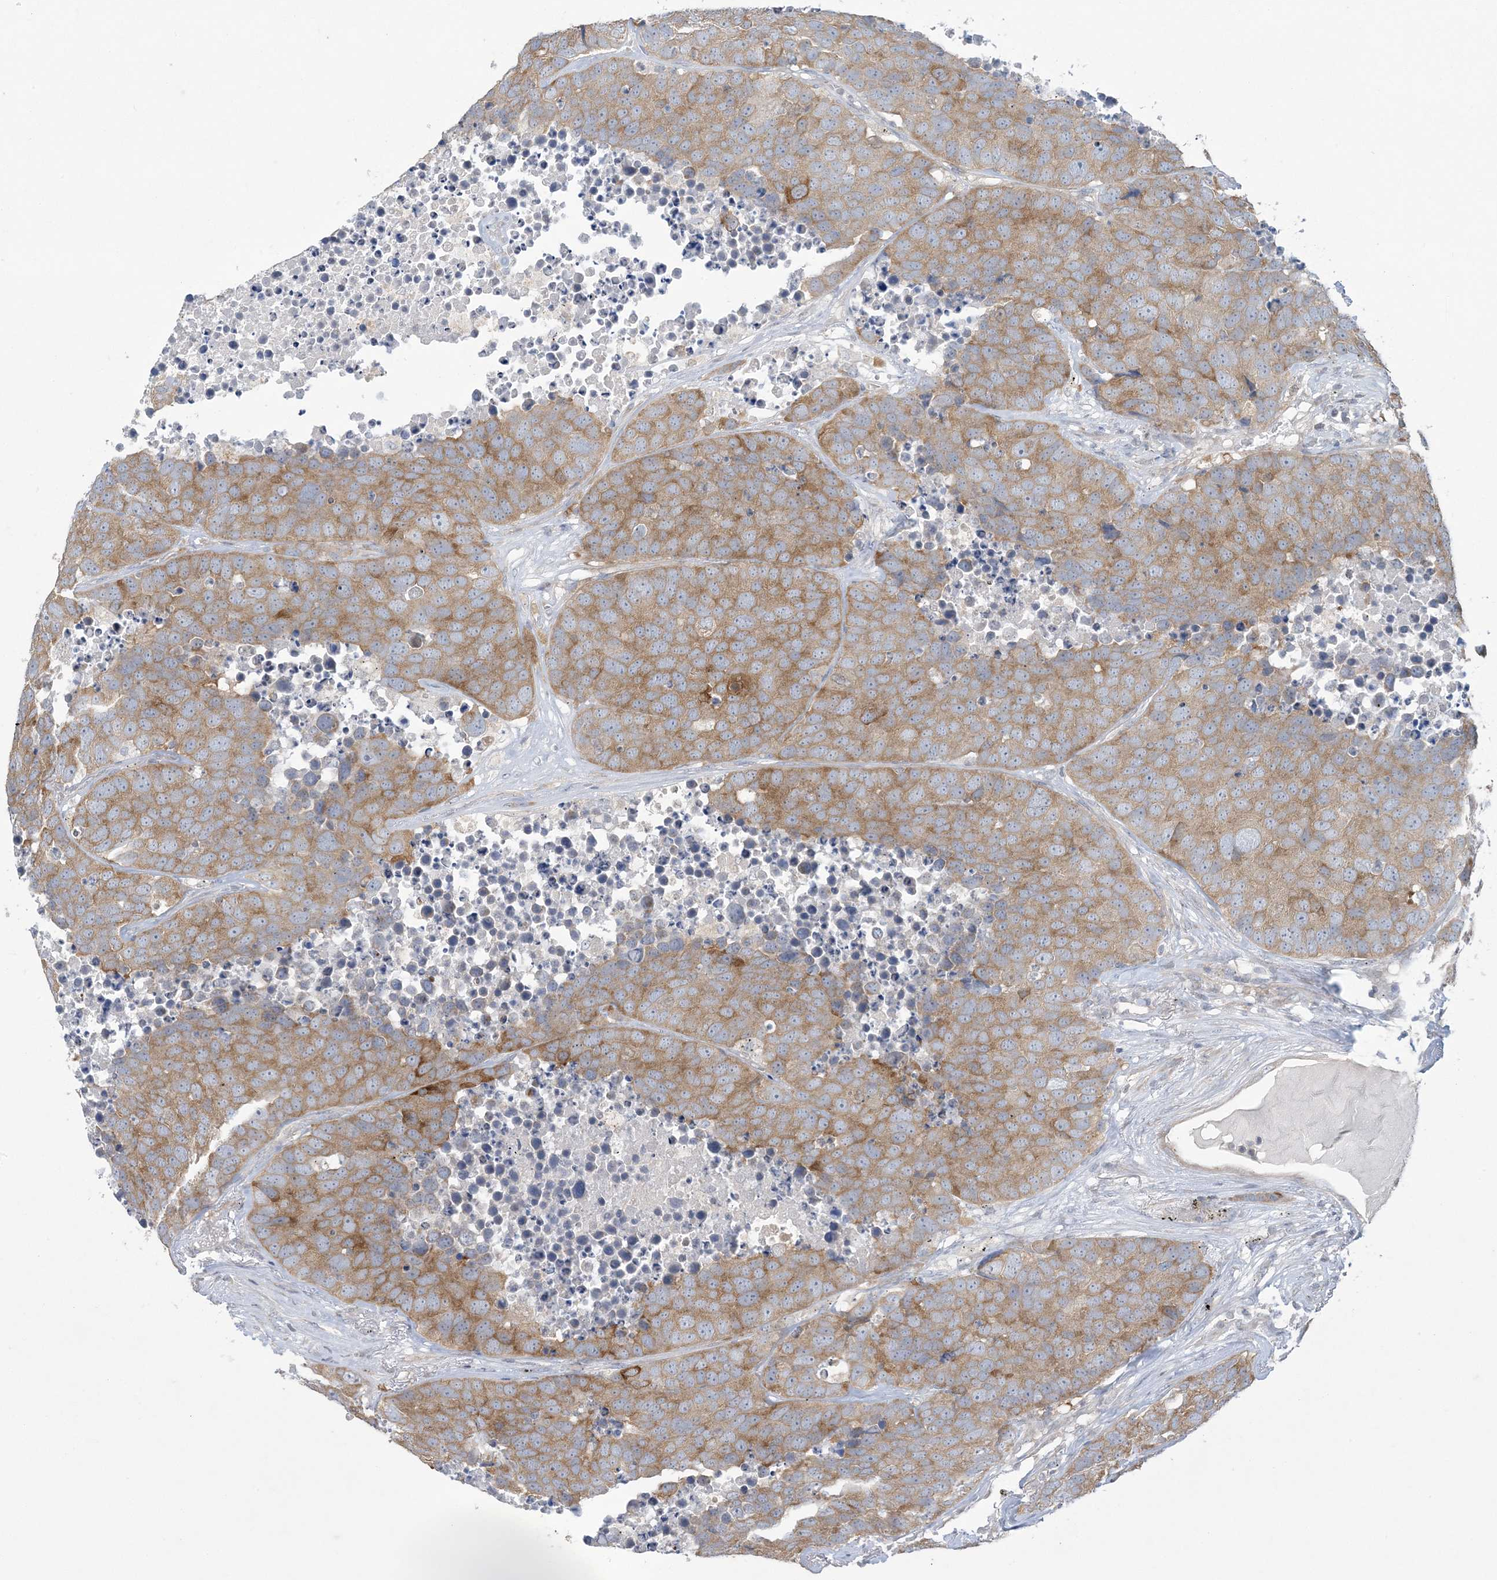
{"staining": {"intensity": "moderate", "quantity": ">75%", "location": "cytoplasmic/membranous"}, "tissue": "carcinoid", "cell_type": "Tumor cells", "image_type": "cancer", "snomed": [{"axis": "morphology", "description": "Carcinoid, malignant, NOS"}, {"axis": "topography", "description": "Lung"}], "caption": "Moderate cytoplasmic/membranous staining is present in approximately >75% of tumor cells in malignant carcinoid. Using DAB (3,3'-diaminobenzidine) (brown) and hematoxylin (blue) stains, captured at high magnification using brightfield microscopy.", "gene": "KIF3A", "patient": {"sex": "male", "age": 60}}